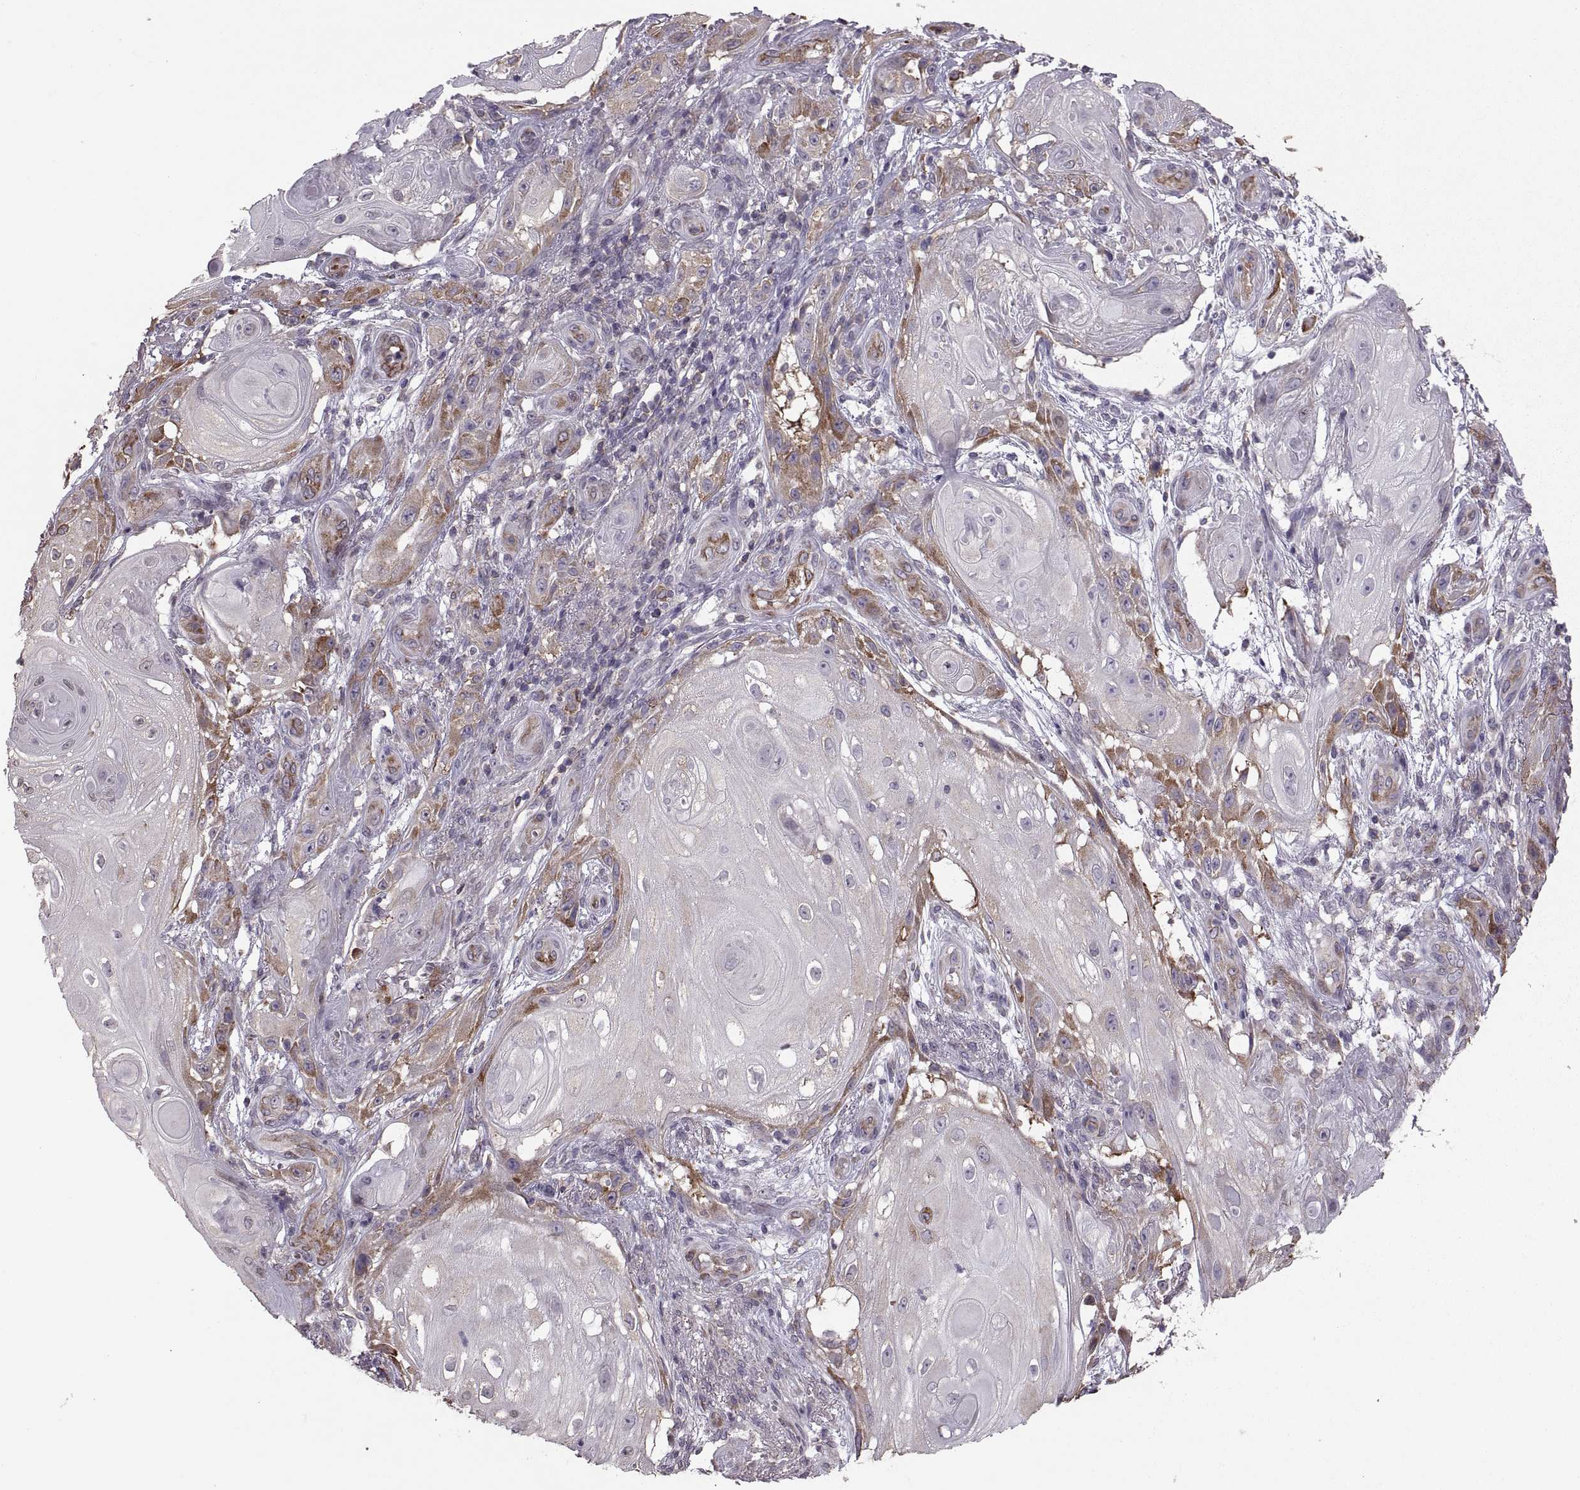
{"staining": {"intensity": "strong", "quantity": "<25%", "location": "cytoplasmic/membranous"}, "tissue": "skin cancer", "cell_type": "Tumor cells", "image_type": "cancer", "snomed": [{"axis": "morphology", "description": "Squamous cell carcinoma, NOS"}, {"axis": "topography", "description": "Skin"}], "caption": "Immunohistochemistry image of neoplastic tissue: human squamous cell carcinoma (skin) stained using immunohistochemistry displays medium levels of strong protein expression localized specifically in the cytoplasmic/membranous of tumor cells, appearing as a cytoplasmic/membranous brown color.", "gene": "PABPC1", "patient": {"sex": "male", "age": 62}}